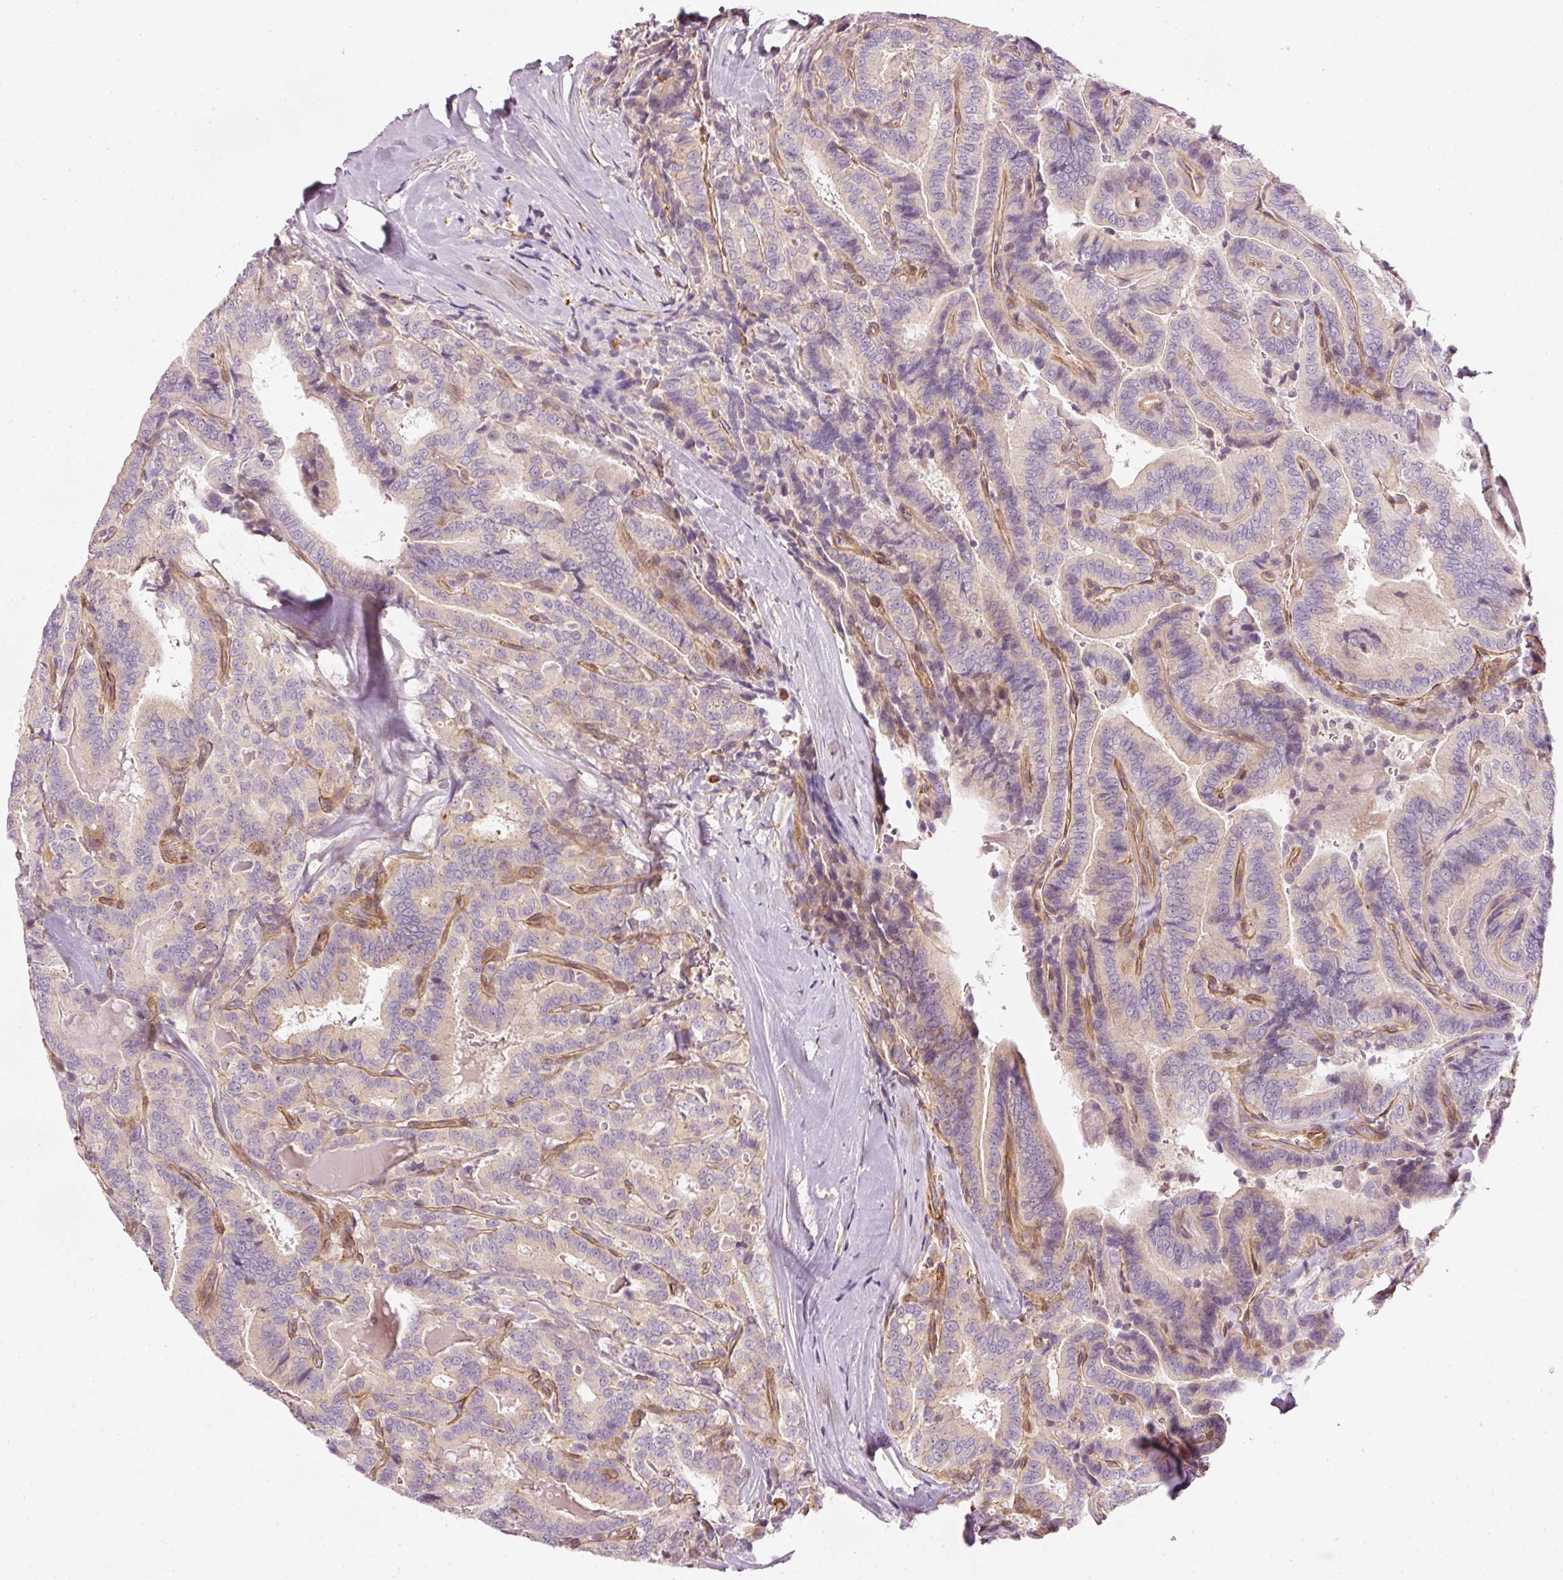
{"staining": {"intensity": "strong", "quantity": "<25%", "location": "cytoplasmic/membranous"}, "tissue": "thyroid cancer", "cell_type": "Tumor cells", "image_type": "cancer", "snomed": [{"axis": "morphology", "description": "Papillary adenocarcinoma, NOS"}, {"axis": "topography", "description": "Thyroid gland"}], "caption": "The image displays staining of thyroid papillary adenocarcinoma, revealing strong cytoplasmic/membranous protein staining (brown color) within tumor cells.", "gene": "OSR2", "patient": {"sex": "male", "age": 61}}